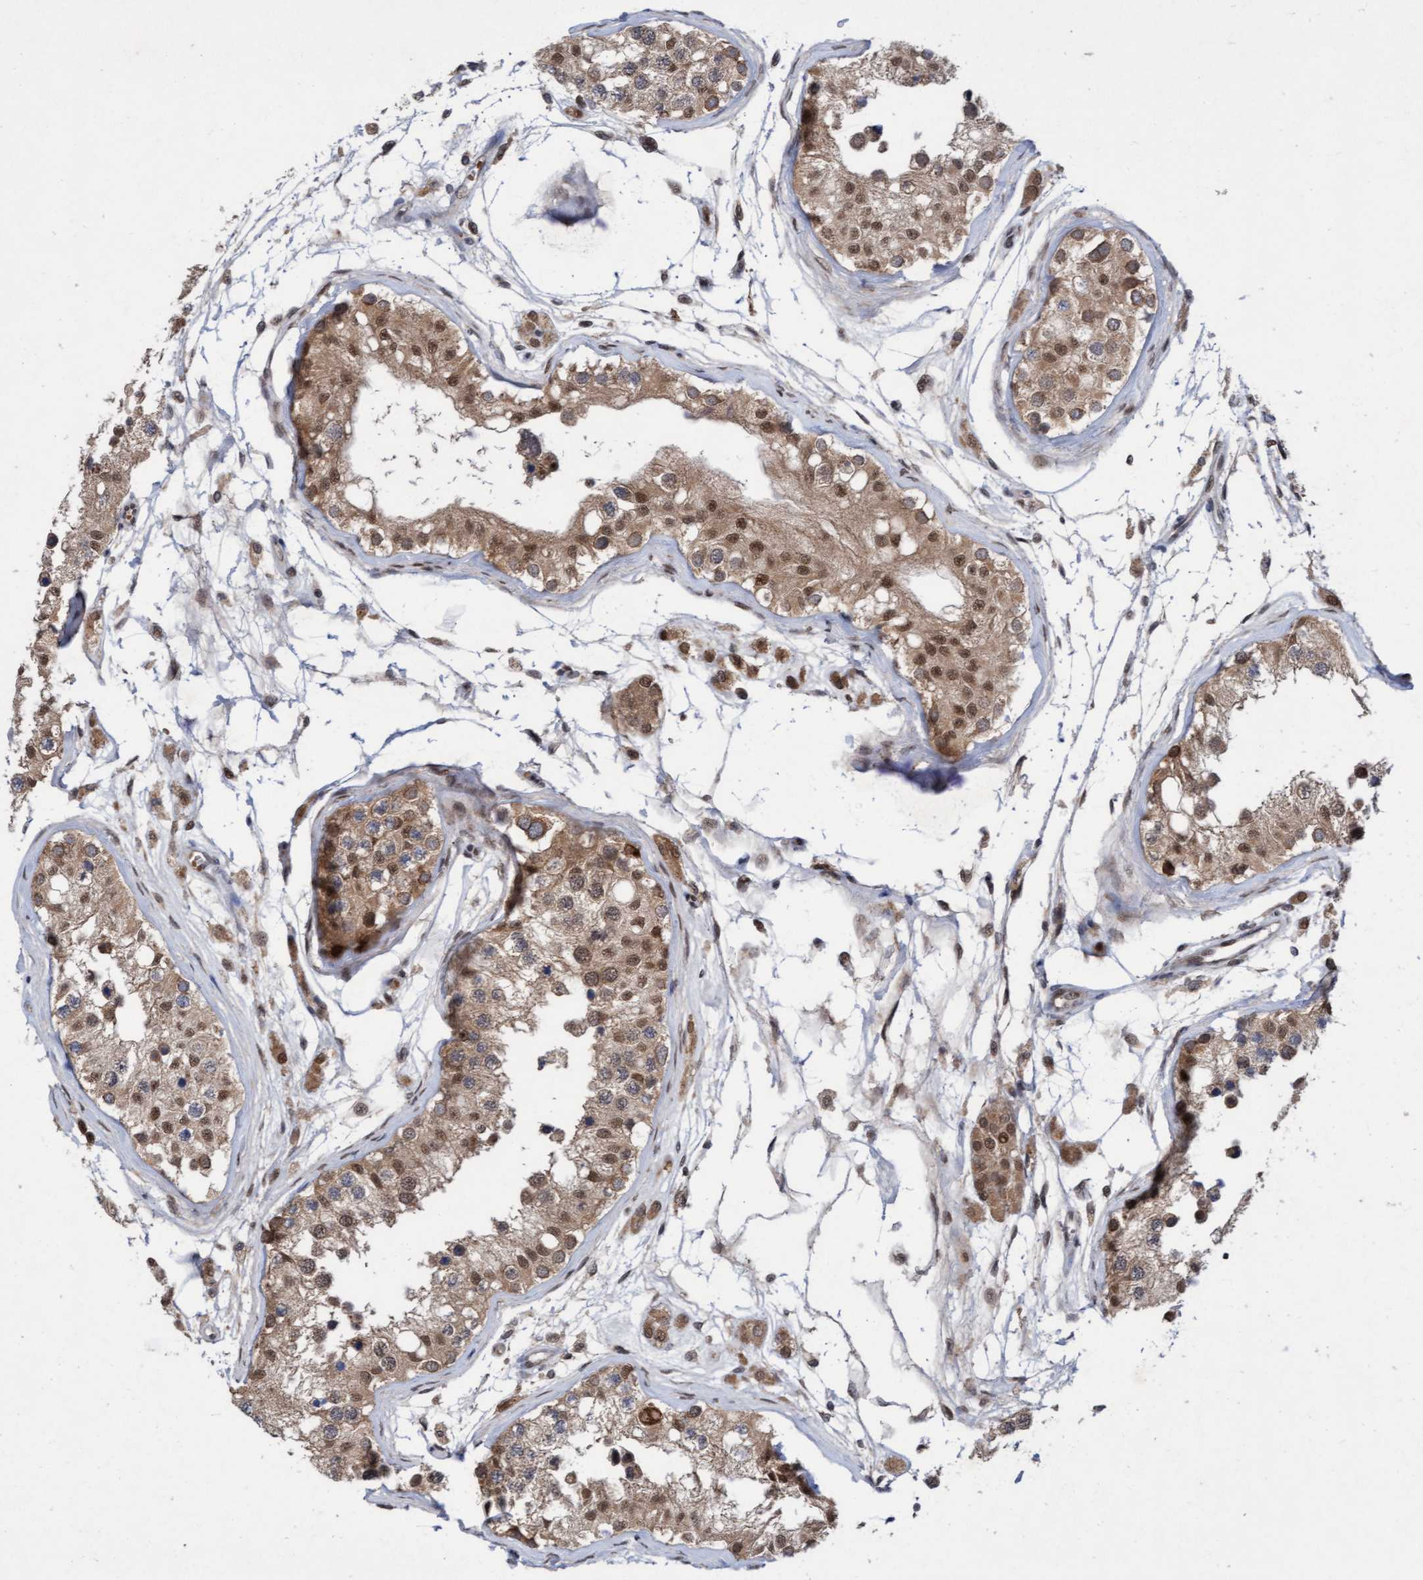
{"staining": {"intensity": "moderate", "quantity": ">75%", "location": "cytoplasmic/membranous,nuclear"}, "tissue": "testis", "cell_type": "Cells in seminiferous ducts", "image_type": "normal", "snomed": [{"axis": "morphology", "description": "Normal tissue, NOS"}, {"axis": "morphology", "description": "Adenocarcinoma, metastatic, NOS"}, {"axis": "topography", "description": "Testis"}], "caption": "High-power microscopy captured an immunohistochemistry (IHC) micrograph of benign testis, revealing moderate cytoplasmic/membranous,nuclear staining in about >75% of cells in seminiferous ducts.", "gene": "TANC2", "patient": {"sex": "male", "age": 26}}